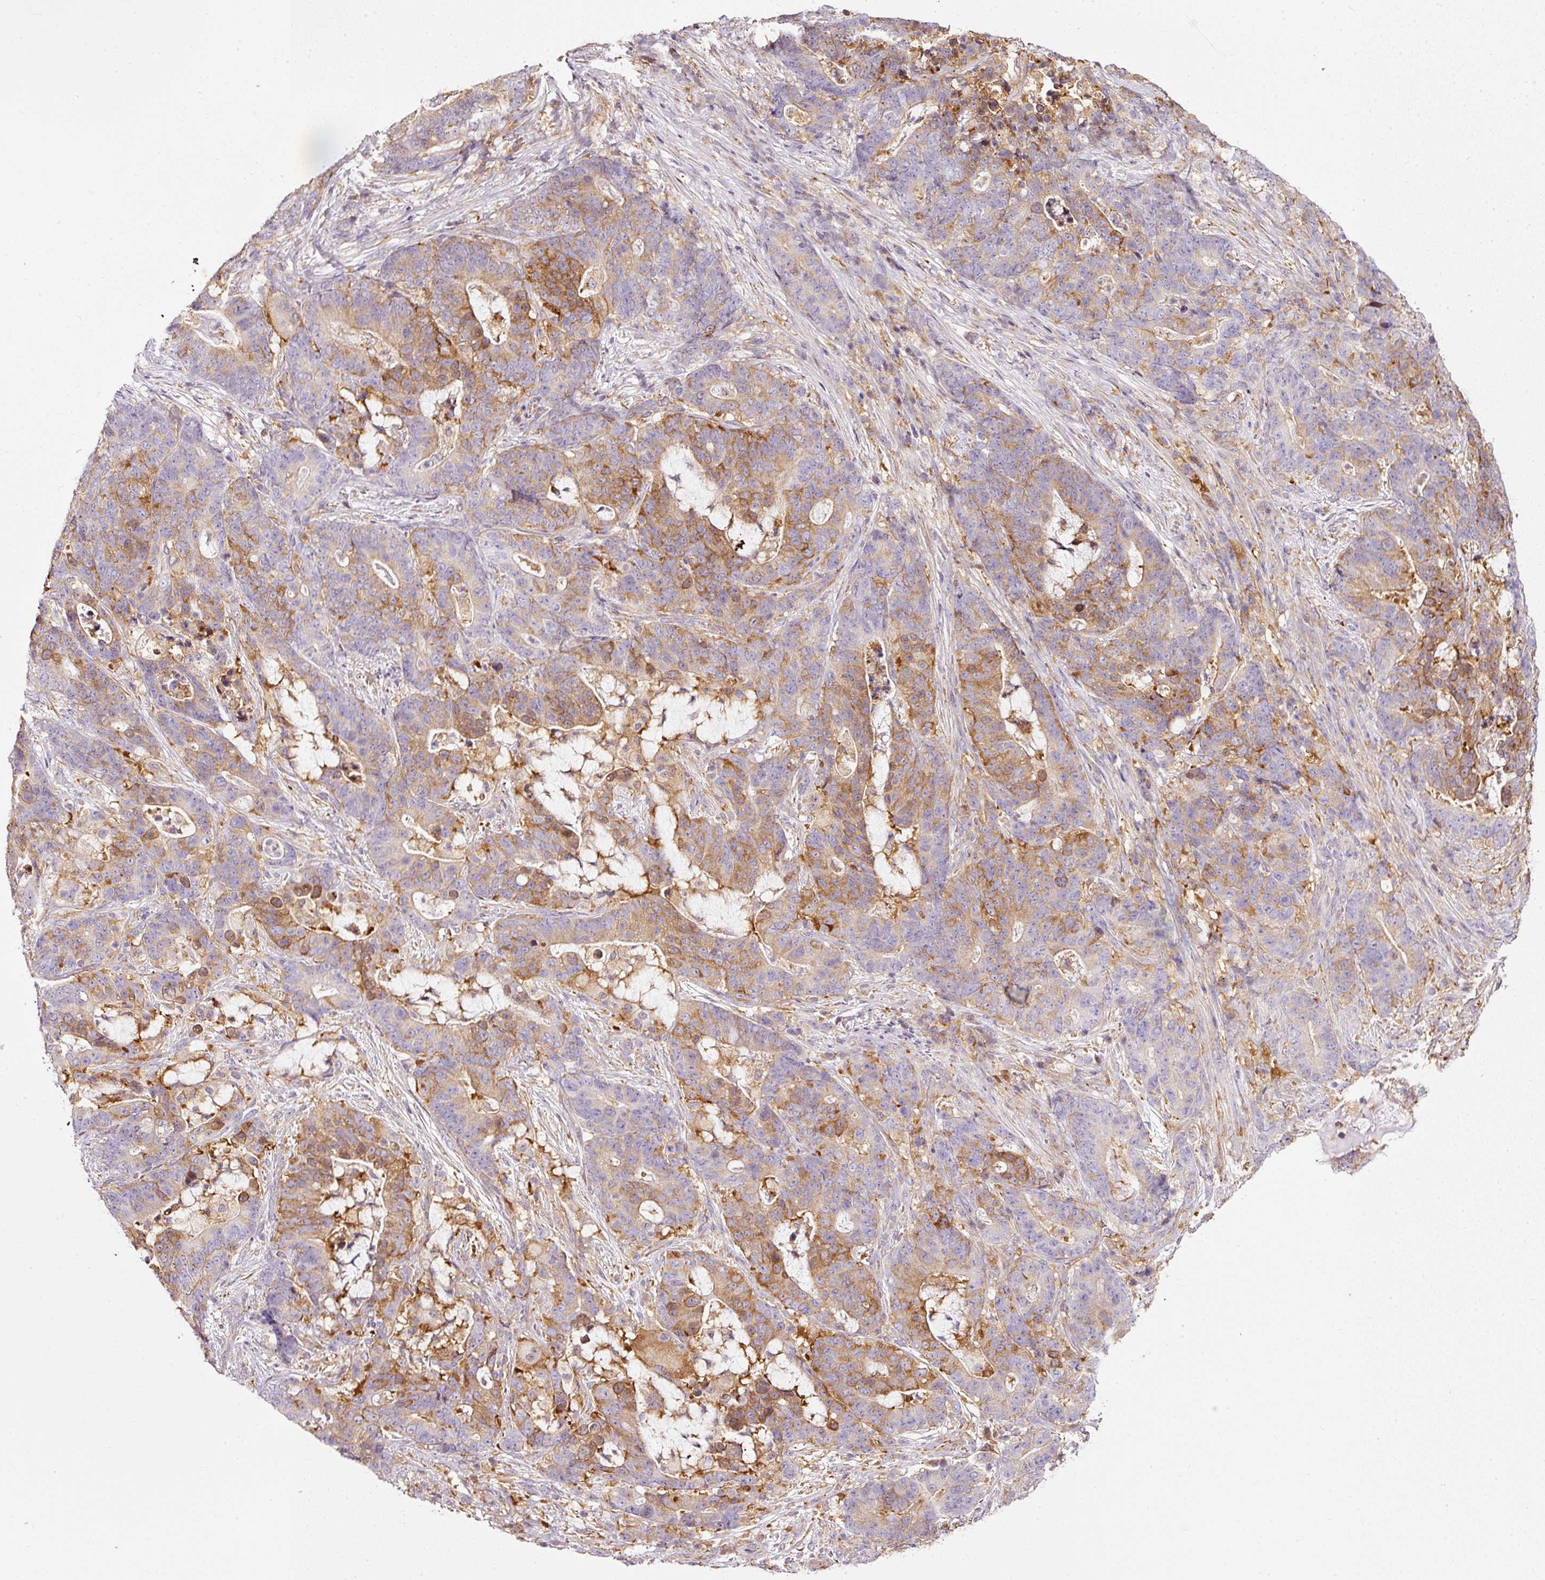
{"staining": {"intensity": "moderate", "quantity": "25%-75%", "location": "cytoplasmic/membranous"}, "tissue": "stomach cancer", "cell_type": "Tumor cells", "image_type": "cancer", "snomed": [{"axis": "morphology", "description": "Normal tissue, NOS"}, {"axis": "morphology", "description": "Adenocarcinoma, NOS"}, {"axis": "topography", "description": "Stomach"}], "caption": "An immunohistochemistry histopathology image of neoplastic tissue is shown. Protein staining in brown shows moderate cytoplasmic/membranous positivity in stomach adenocarcinoma within tumor cells.", "gene": "SCNM1", "patient": {"sex": "female", "age": 64}}